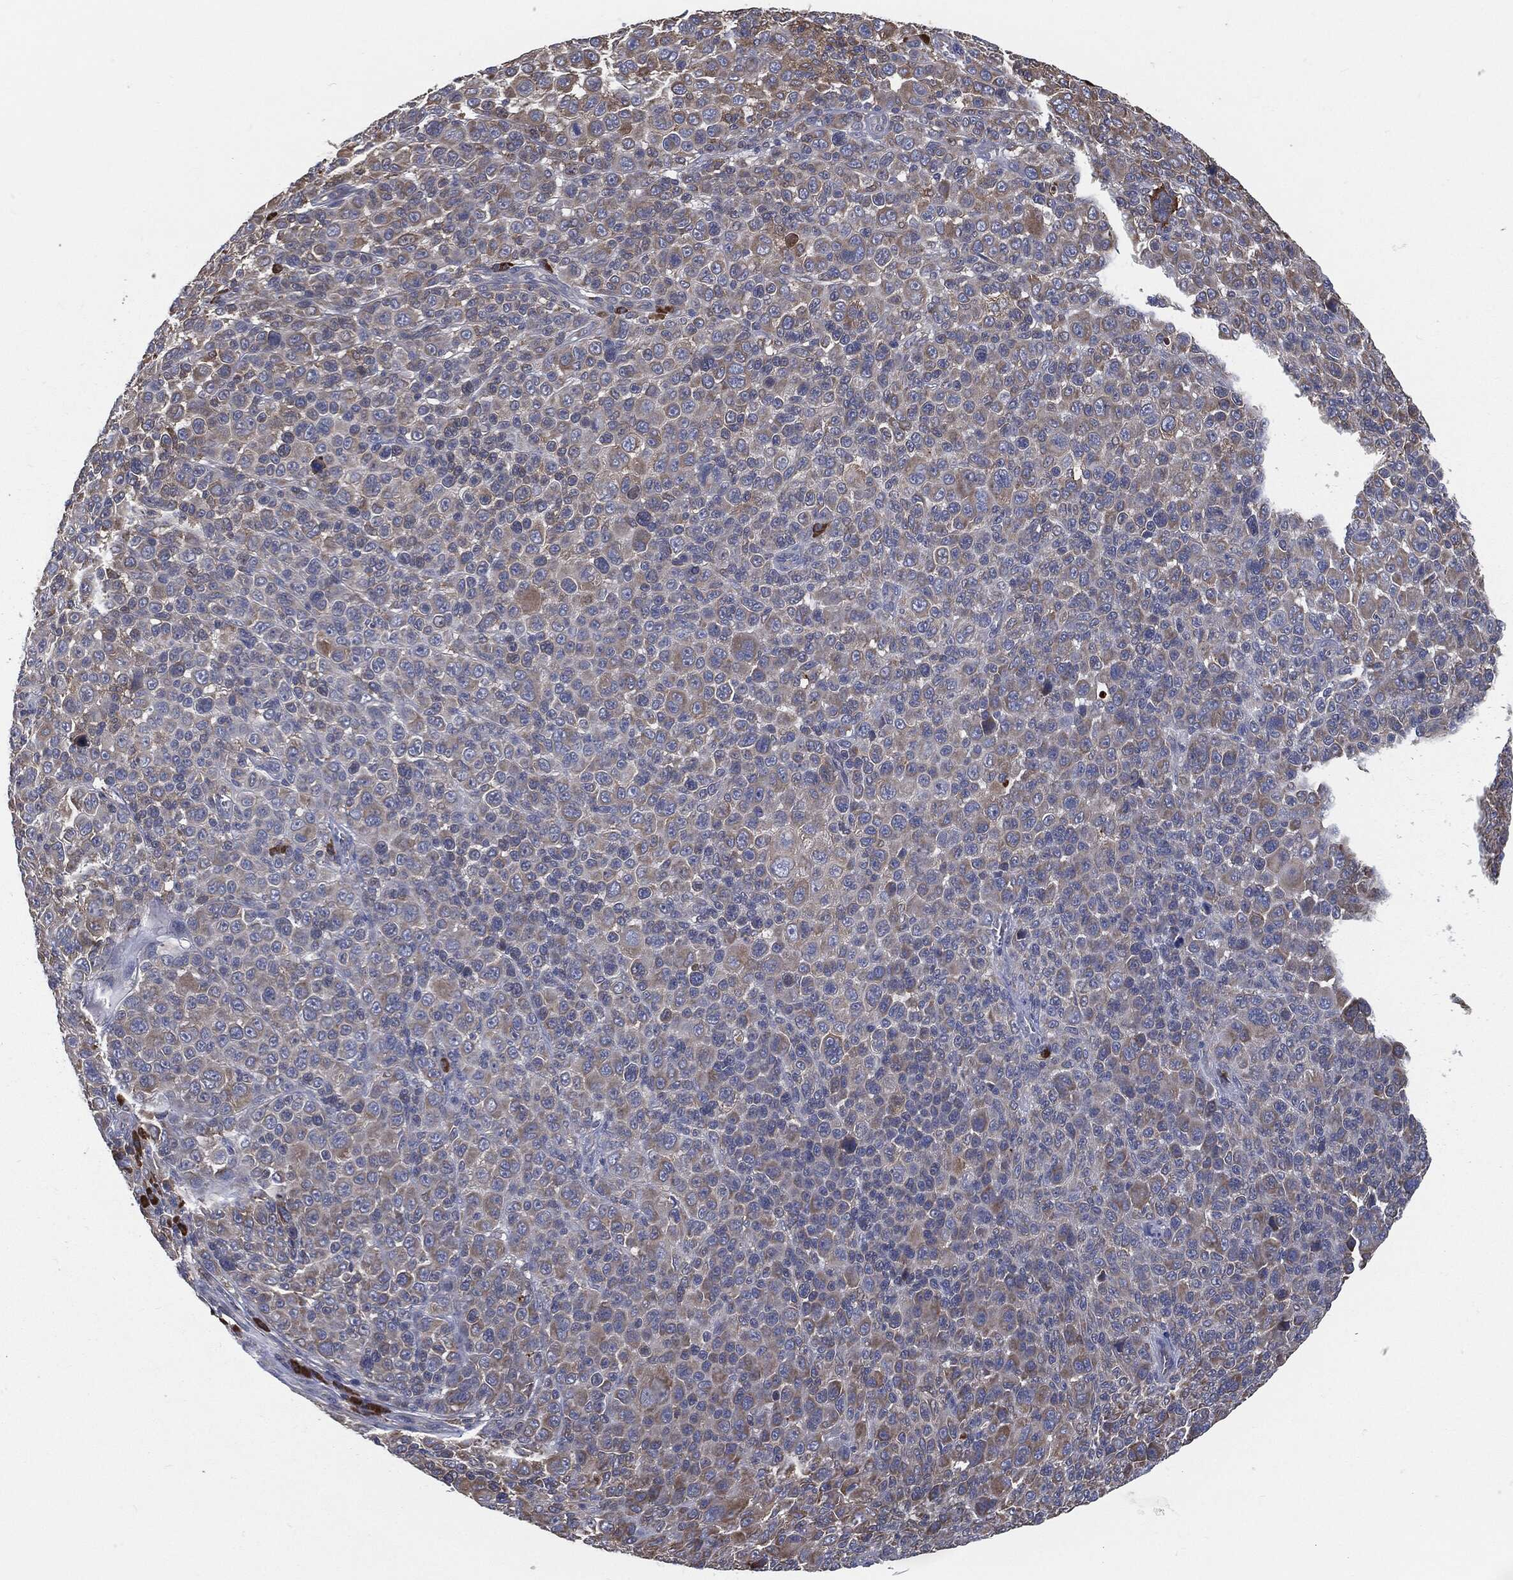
{"staining": {"intensity": "moderate", "quantity": "<25%", "location": "cytoplasmic/membranous"}, "tissue": "melanoma", "cell_type": "Tumor cells", "image_type": "cancer", "snomed": [{"axis": "morphology", "description": "Malignant melanoma, NOS"}, {"axis": "topography", "description": "Skin"}], "caption": "Immunohistochemical staining of malignant melanoma exhibits moderate cytoplasmic/membranous protein staining in about <25% of tumor cells.", "gene": "PRDX4", "patient": {"sex": "female", "age": 57}}